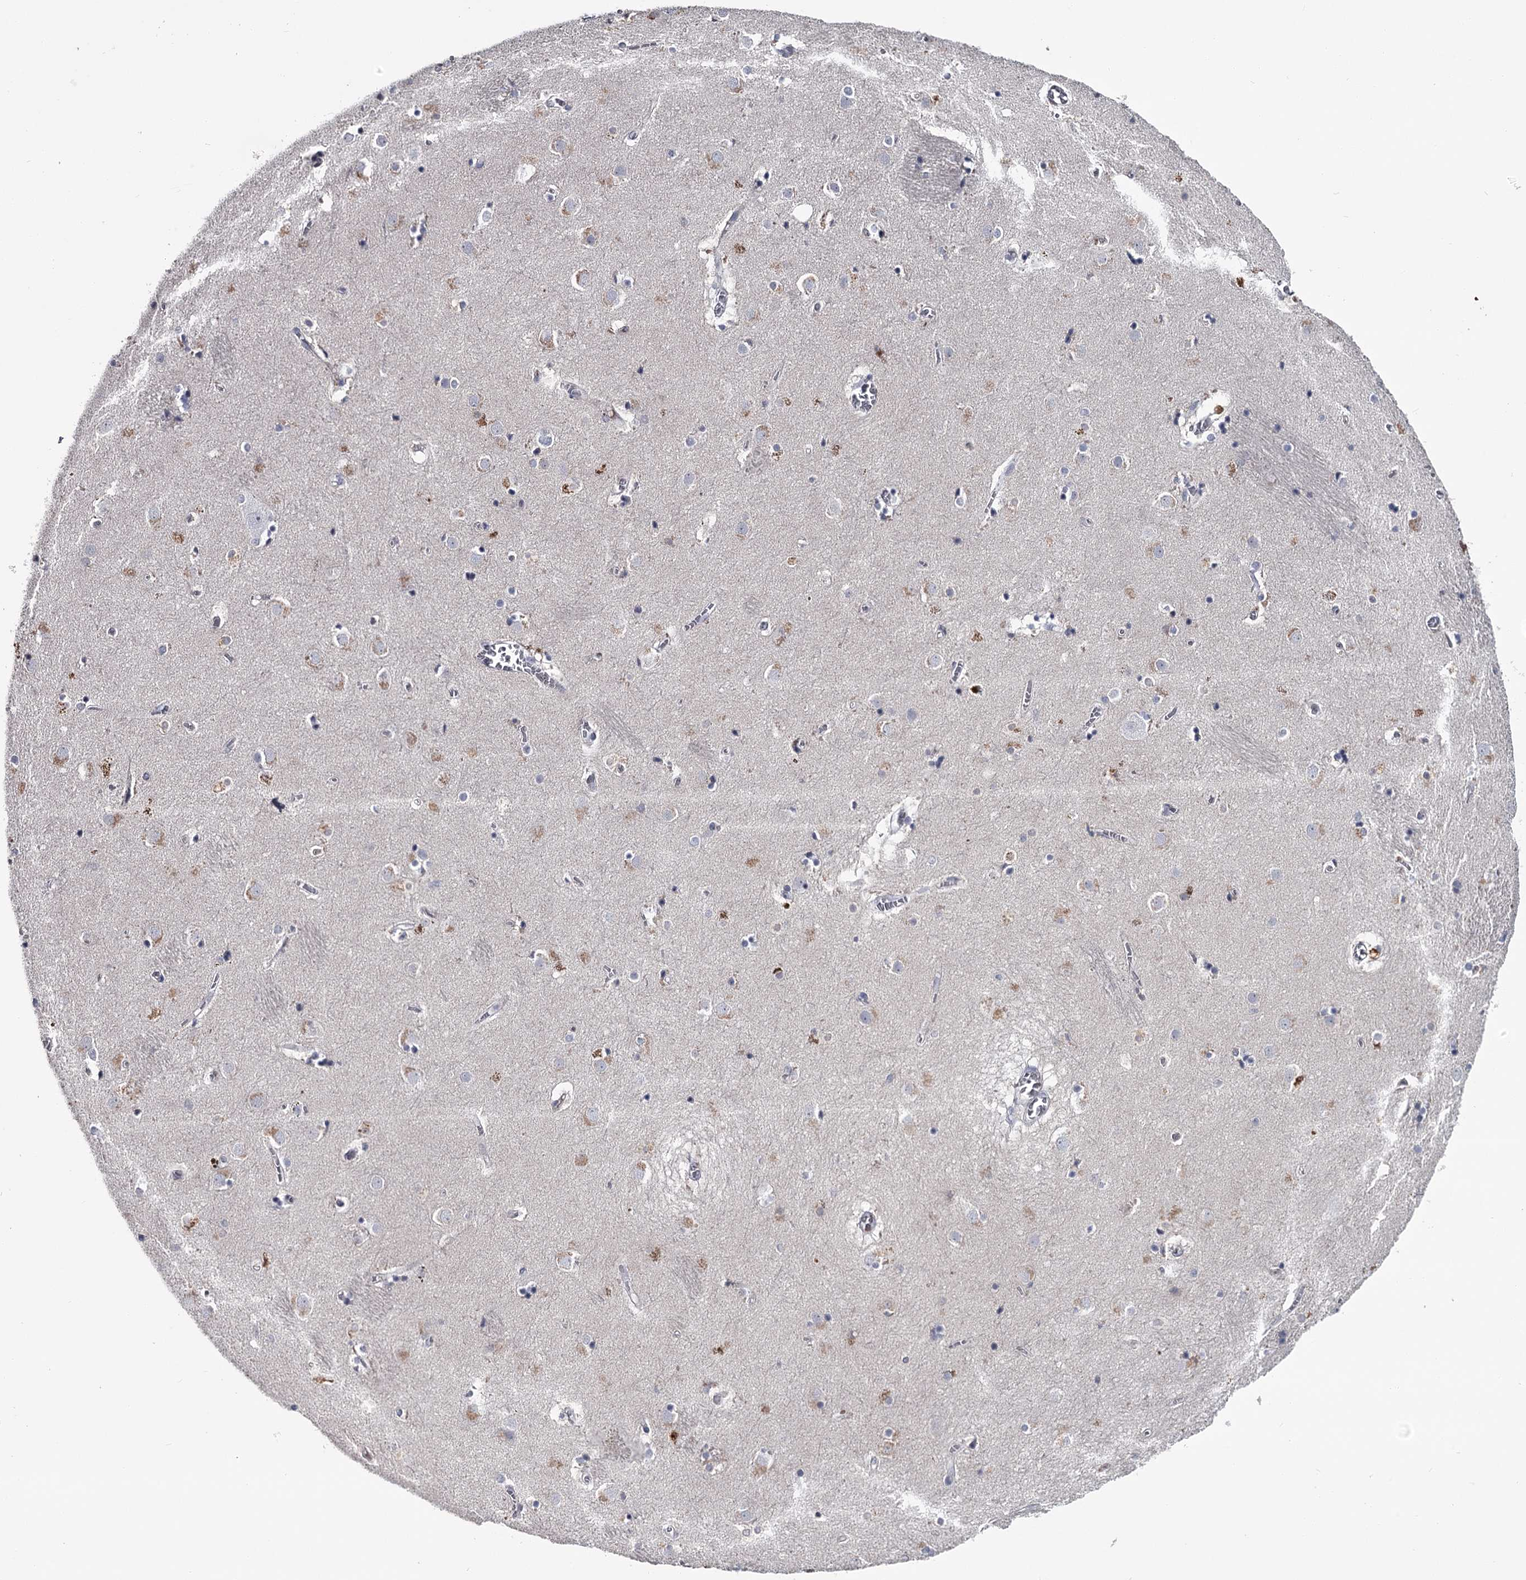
{"staining": {"intensity": "negative", "quantity": "none", "location": "none"}, "tissue": "caudate", "cell_type": "Glial cells", "image_type": "normal", "snomed": [{"axis": "morphology", "description": "Normal tissue, NOS"}, {"axis": "topography", "description": "Lateral ventricle wall"}], "caption": "Protein analysis of unremarkable caudate shows no significant staining in glial cells. (DAB immunohistochemistry, high magnification).", "gene": "DAO", "patient": {"sex": "male", "age": 70}}